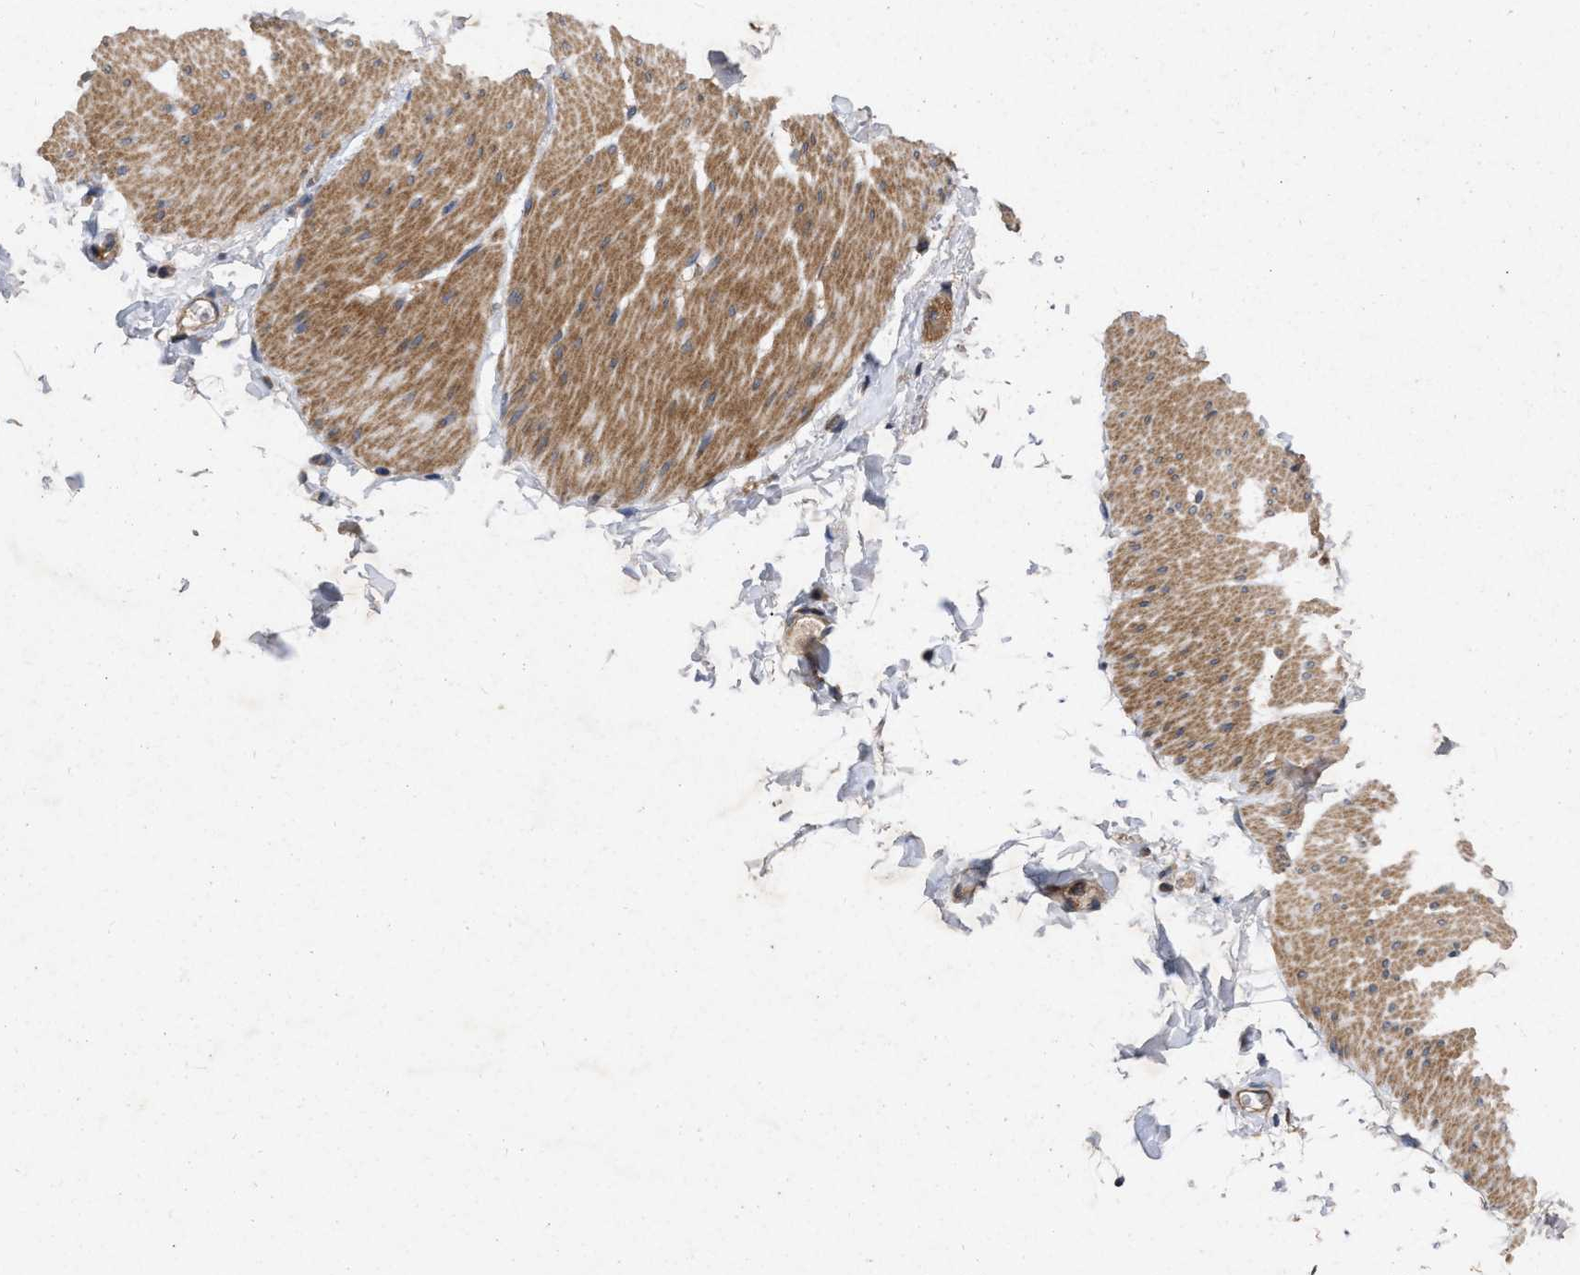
{"staining": {"intensity": "moderate", "quantity": ">75%", "location": "cytoplasmic/membranous"}, "tissue": "smooth muscle", "cell_type": "Smooth muscle cells", "image_type": "normal", "snomed": [{"axis": "morphology", "description": "Normal tissue, NOS"}, {"axis": "topography", "description": "Smooth muscle"}, {"axis": "topography", "description": "Colon"}], "caption": "The micrograph demonstrates immunohistochemical staining of normal smooth muscle. There is moderate cytoplasmic/membranous expression is identified in approximately >75% of smooth muscle cells. Nuclei are stained in blue.", "gene": "CDKN2C", "patient": {"sex": "male", "age": 67}}